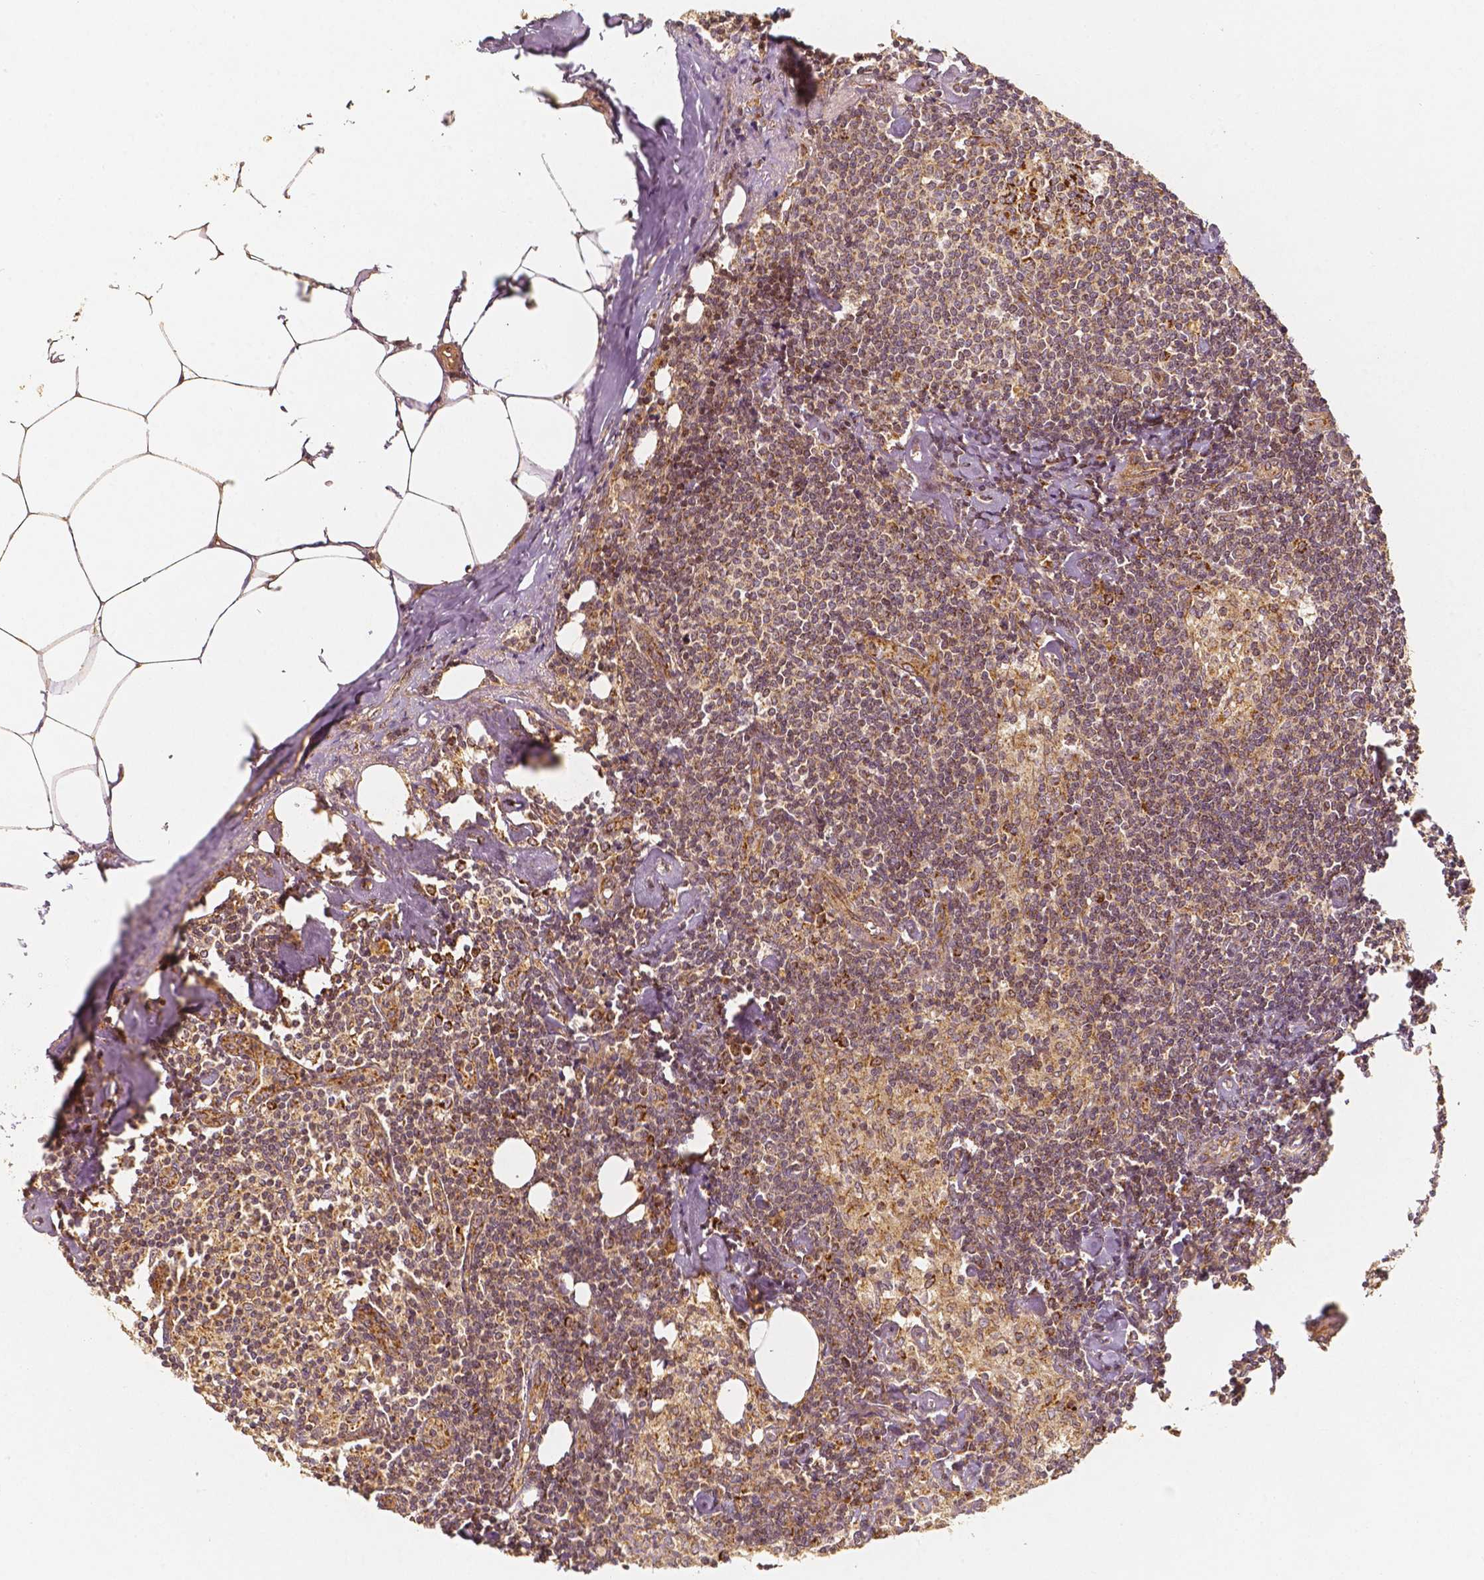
{"staining": {"intensity": "weak", "quantity": "<25%", "location": "cytoplasmic/membranous"}, "tissue": "lymph node", "cell_type": "Germinal center cells", "image_type": "normal", "snomed": [{"axis": "morphology", "description": "Normal tissue, NOS"}, {"axis": "topography", "description": "Lymph node"}], "caption": "The image exhibits no staining of germinal center cells in benign lymph node. (DAB immunohistochemistry (IHC) visualized using brightfield microscopy, high magnification).", "gene": "PGAM5", "patient": {"sex": "female", "age": 69}}